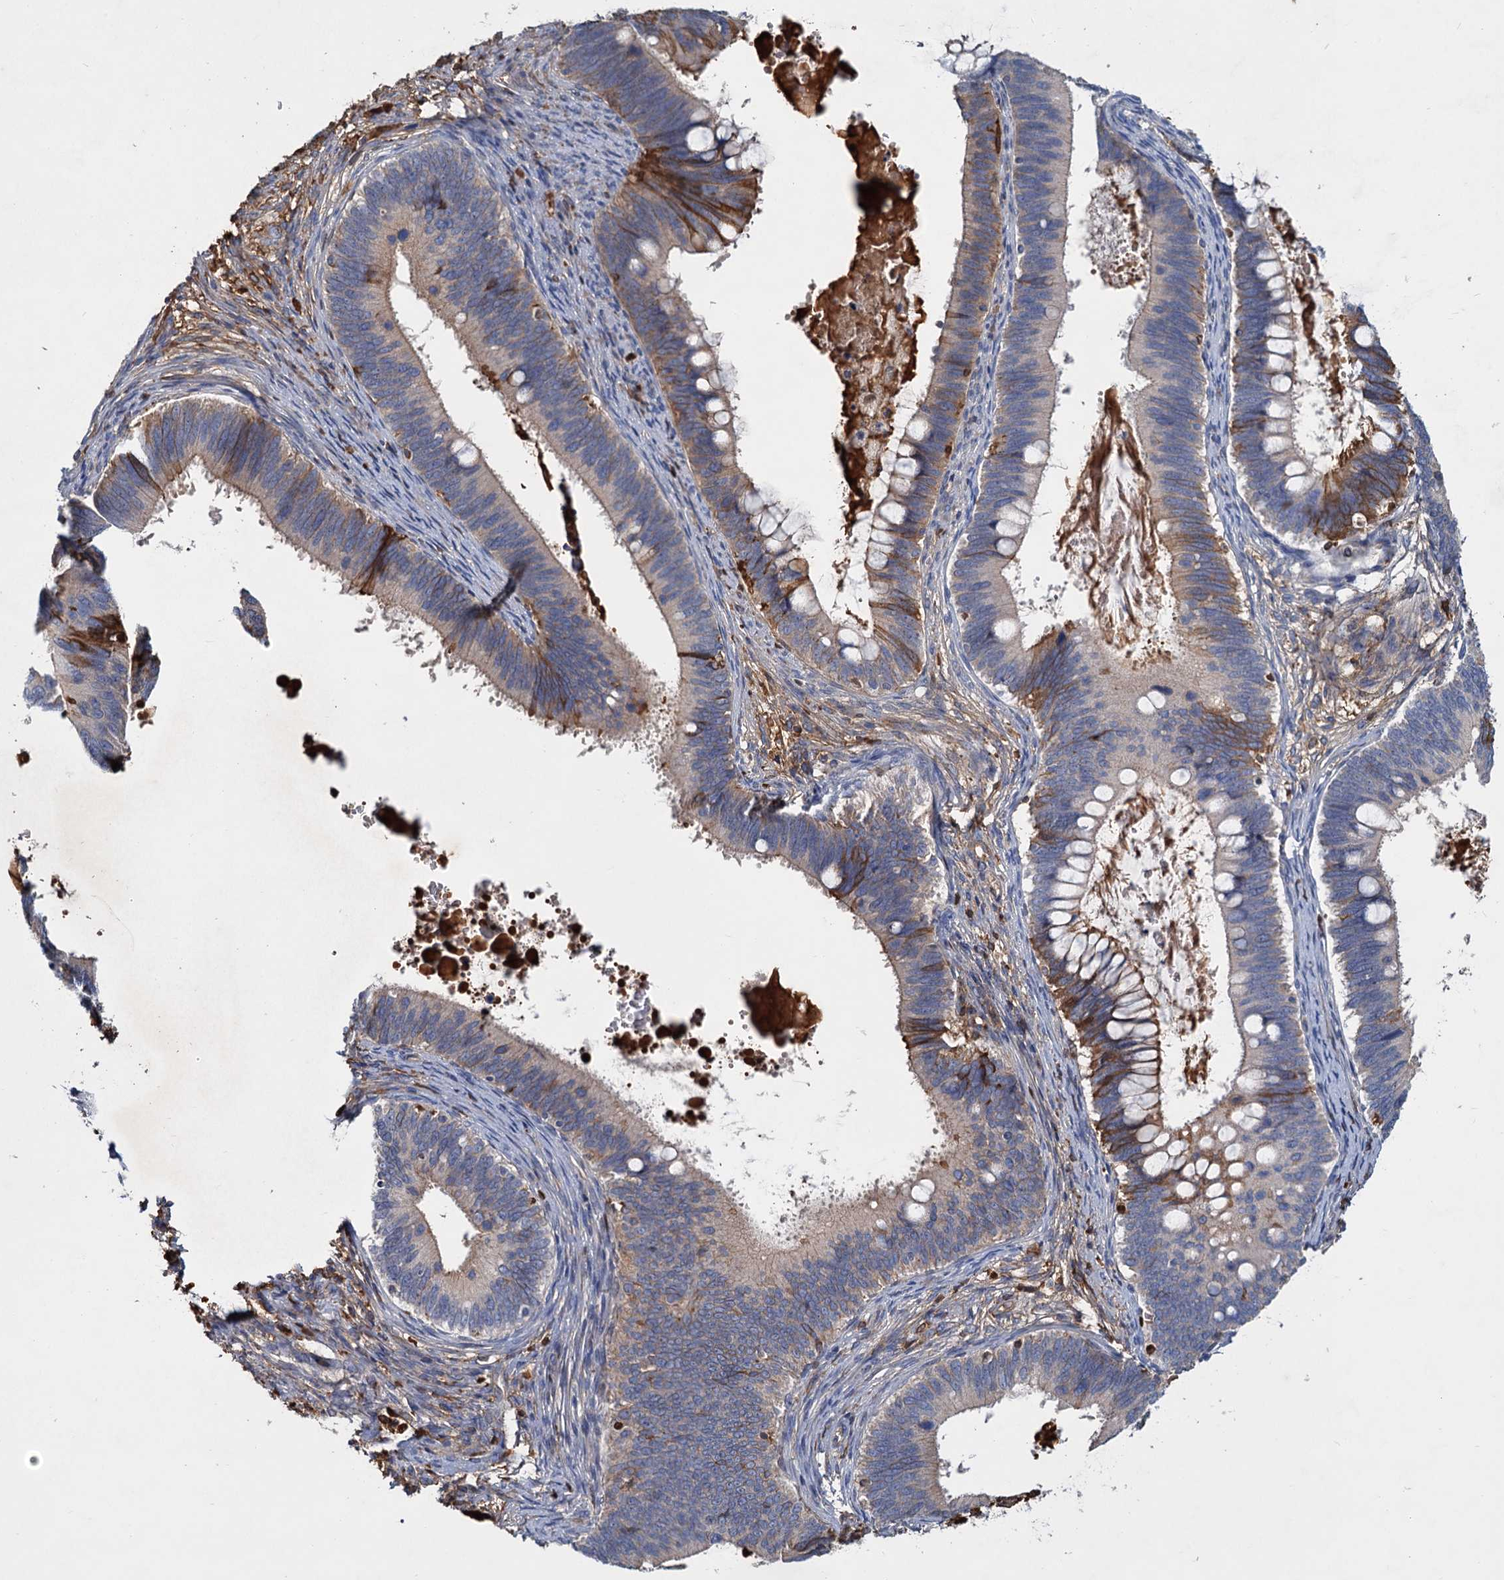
{"staining": {"intensity": "moderate", "quantity": "25%-75%", "location": "cytoplasmic/membranous"}, "tissue": "cervical cancer", "cell_type": "Tumor cells", "image_type": "cancer", "snomed": [{"axis": "morphology", "description": "Adenocarcinoma, NOS"}, {"axis": "topography", "description": "Cervix"}], "caption": "Protein staining shows moderate cytoplasmic/membranous staining in approximately 25%-75% of tumor cells in cervical adenocarcinoma.", "gene": "CHRD", "patient": {"sex": "female", "age": 42}}